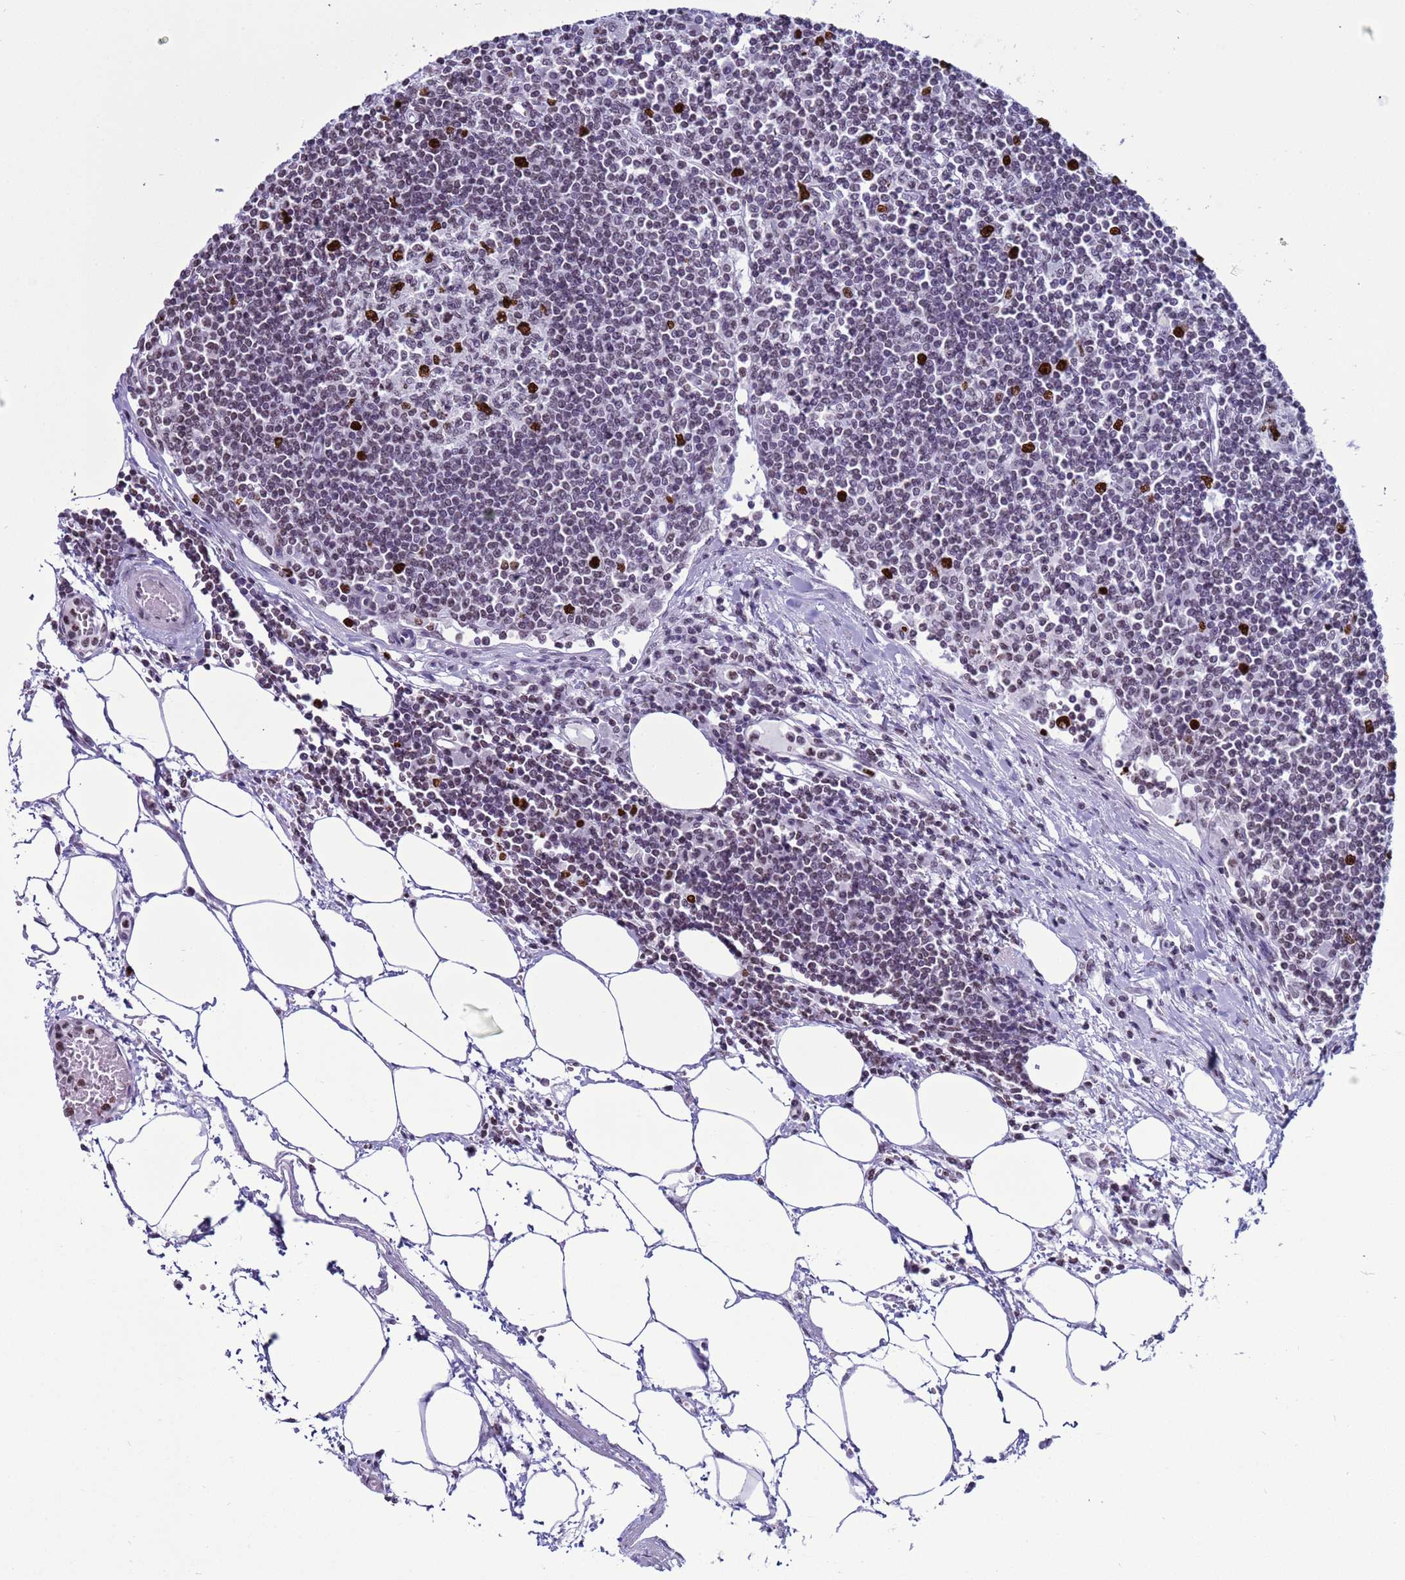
{"staining": {"intensity": "strong", "quantity": "<25%", "location": "nuclear"}, "tissue": "lymph node", "cell_type": "Germinal center cells", "image_type": "normal", "snomed": [{"axis": "morphology", "description": "Adenocarcinoma, NOS"}, {"axis": "topography", "description": "Lymph node"}], "caption": "IHC staining of unremarkable lymph node, which exhibits medium levels of strong nuclear positivity in approximately <25% of germinal center cells indicating strong nuclear protein staining. The staining was performed using DAB (brown) for protein detection and nuclei were counterstained in hematoxylin (blue).", "gene": "H4C11", "patient": {"sex": "female", "age": 62}}